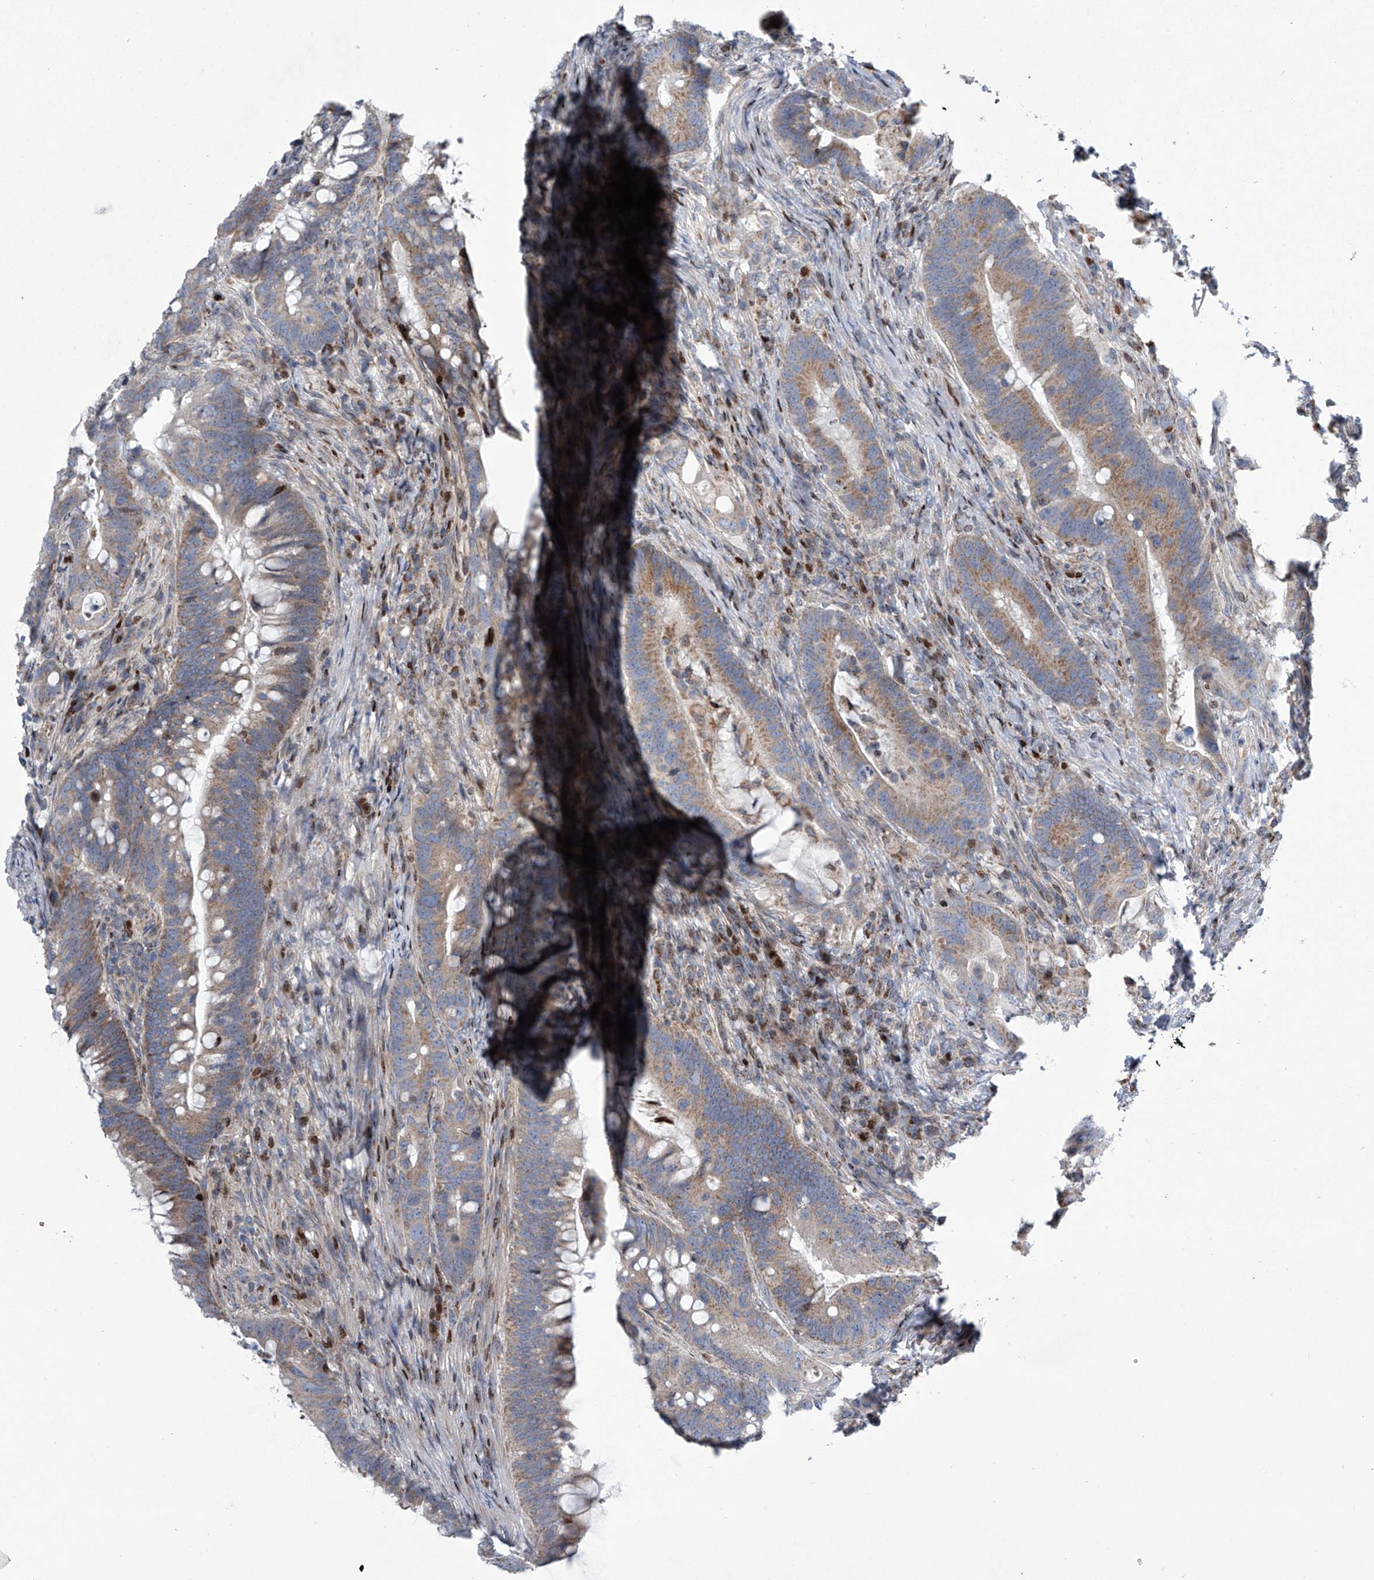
{"staining": {"intensity": "moderate", "quantity": "25%-75%", "location": "cytoplasmic/membranous"}, "tissue": "colorectal cancer", "cell_type": "Tumor cells", "image_type": "cancer", "snomed": [{"axis": "morphology", "description": "Adenocarcinoma, NOS"}, {"axis": "topography", "description": "Colon"}], "caption": "Protein staining of colorectal cancer (adenocarcinoma) tissue demonstrates moderate cytoplasmic/membranous positivity in about 25%-75% of tumor cells. The staining was performed using DAB, with brown indicating positive protein expression. Nuclei are stained blue with hematoxylin.", "gene": "STRADA", "patient": {"sex": "female", "age": 66}}